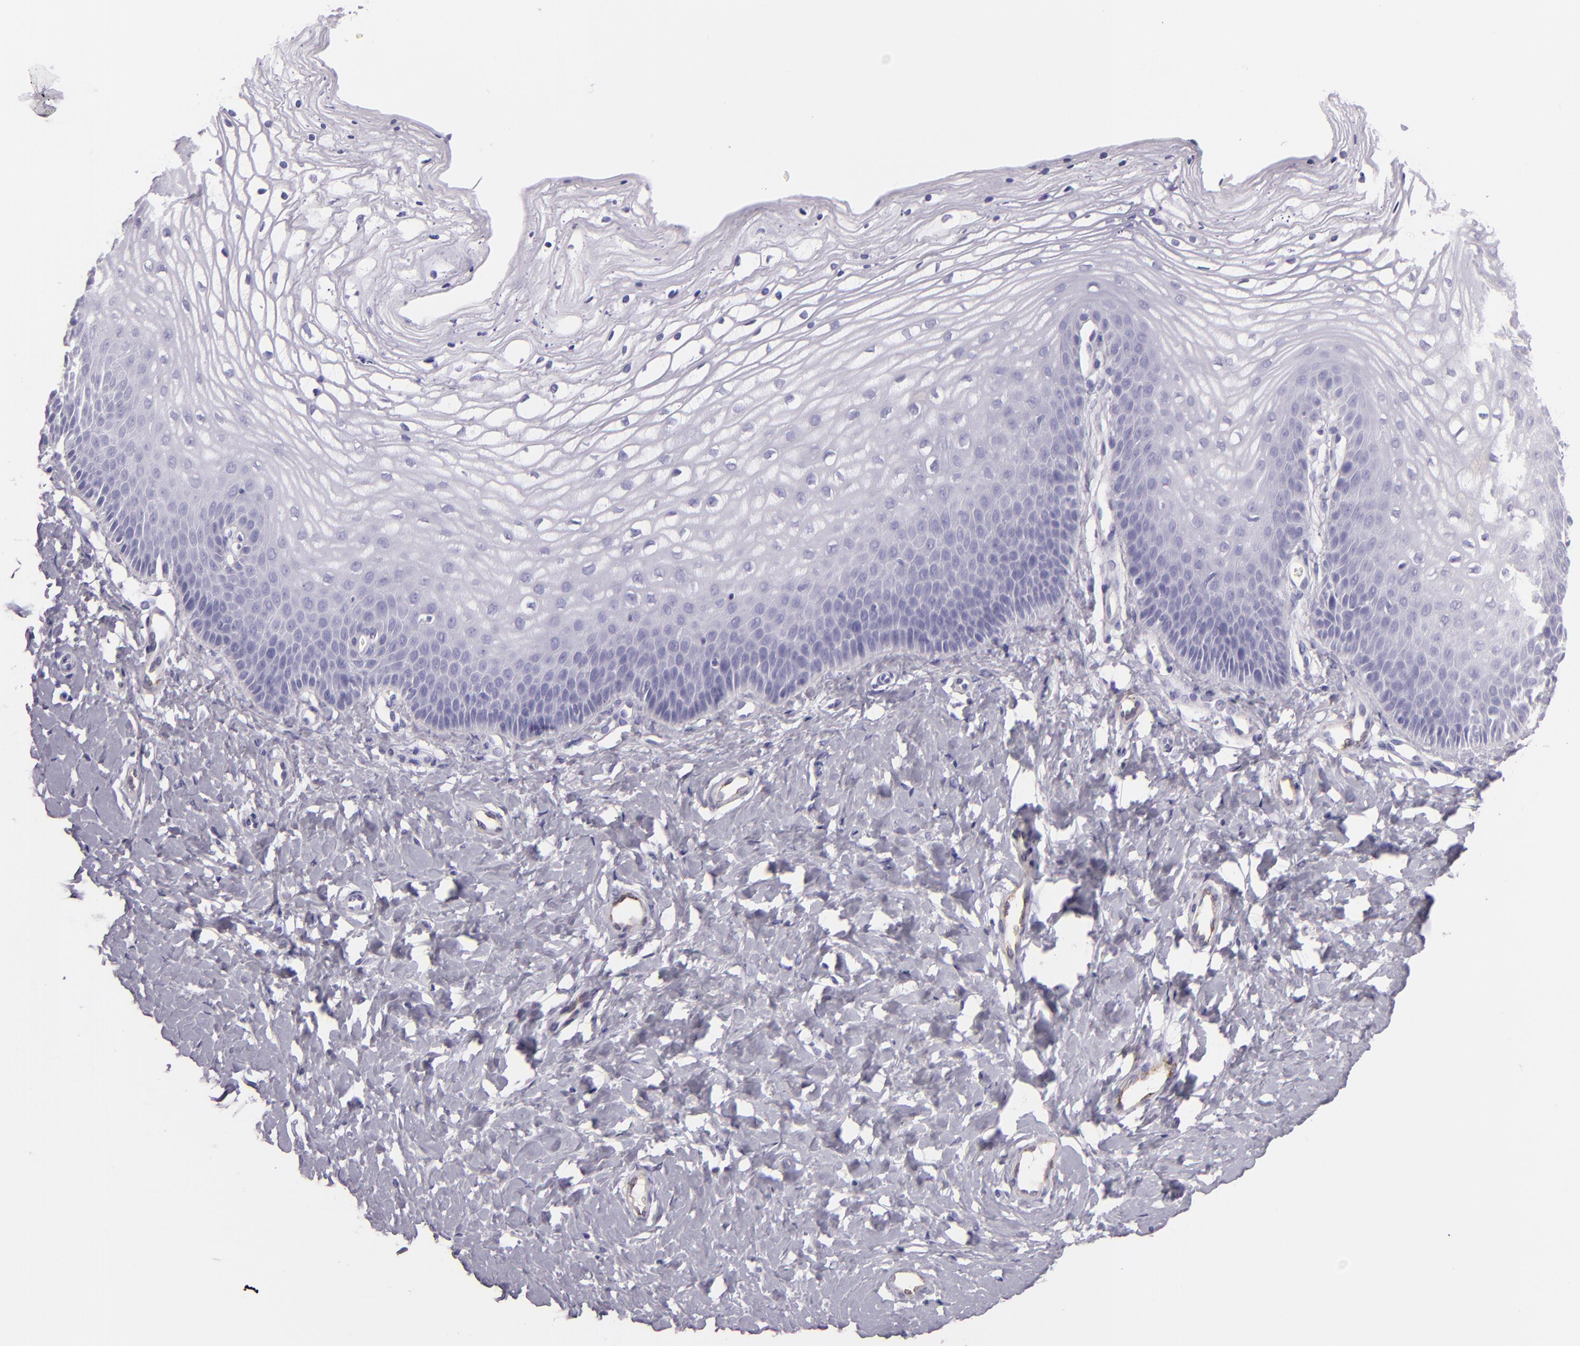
{"staining": {"intensity": "negative", "quantity": "none", "location": "none"}, "tissue": "vagina", "cell_type": "Squamous epithelial cells", "image_type": "normal", "snomed": [{"axis": "morphology", "description": "Normal tissue, NOS"}, {"axis": "topography", "description": "Vagina"}], "caption": "The micrograph displays no staining of squamous epithelial cells in normal vagina.", "gene": "SELP", "patient": {"sex": "female", "age": 68}}